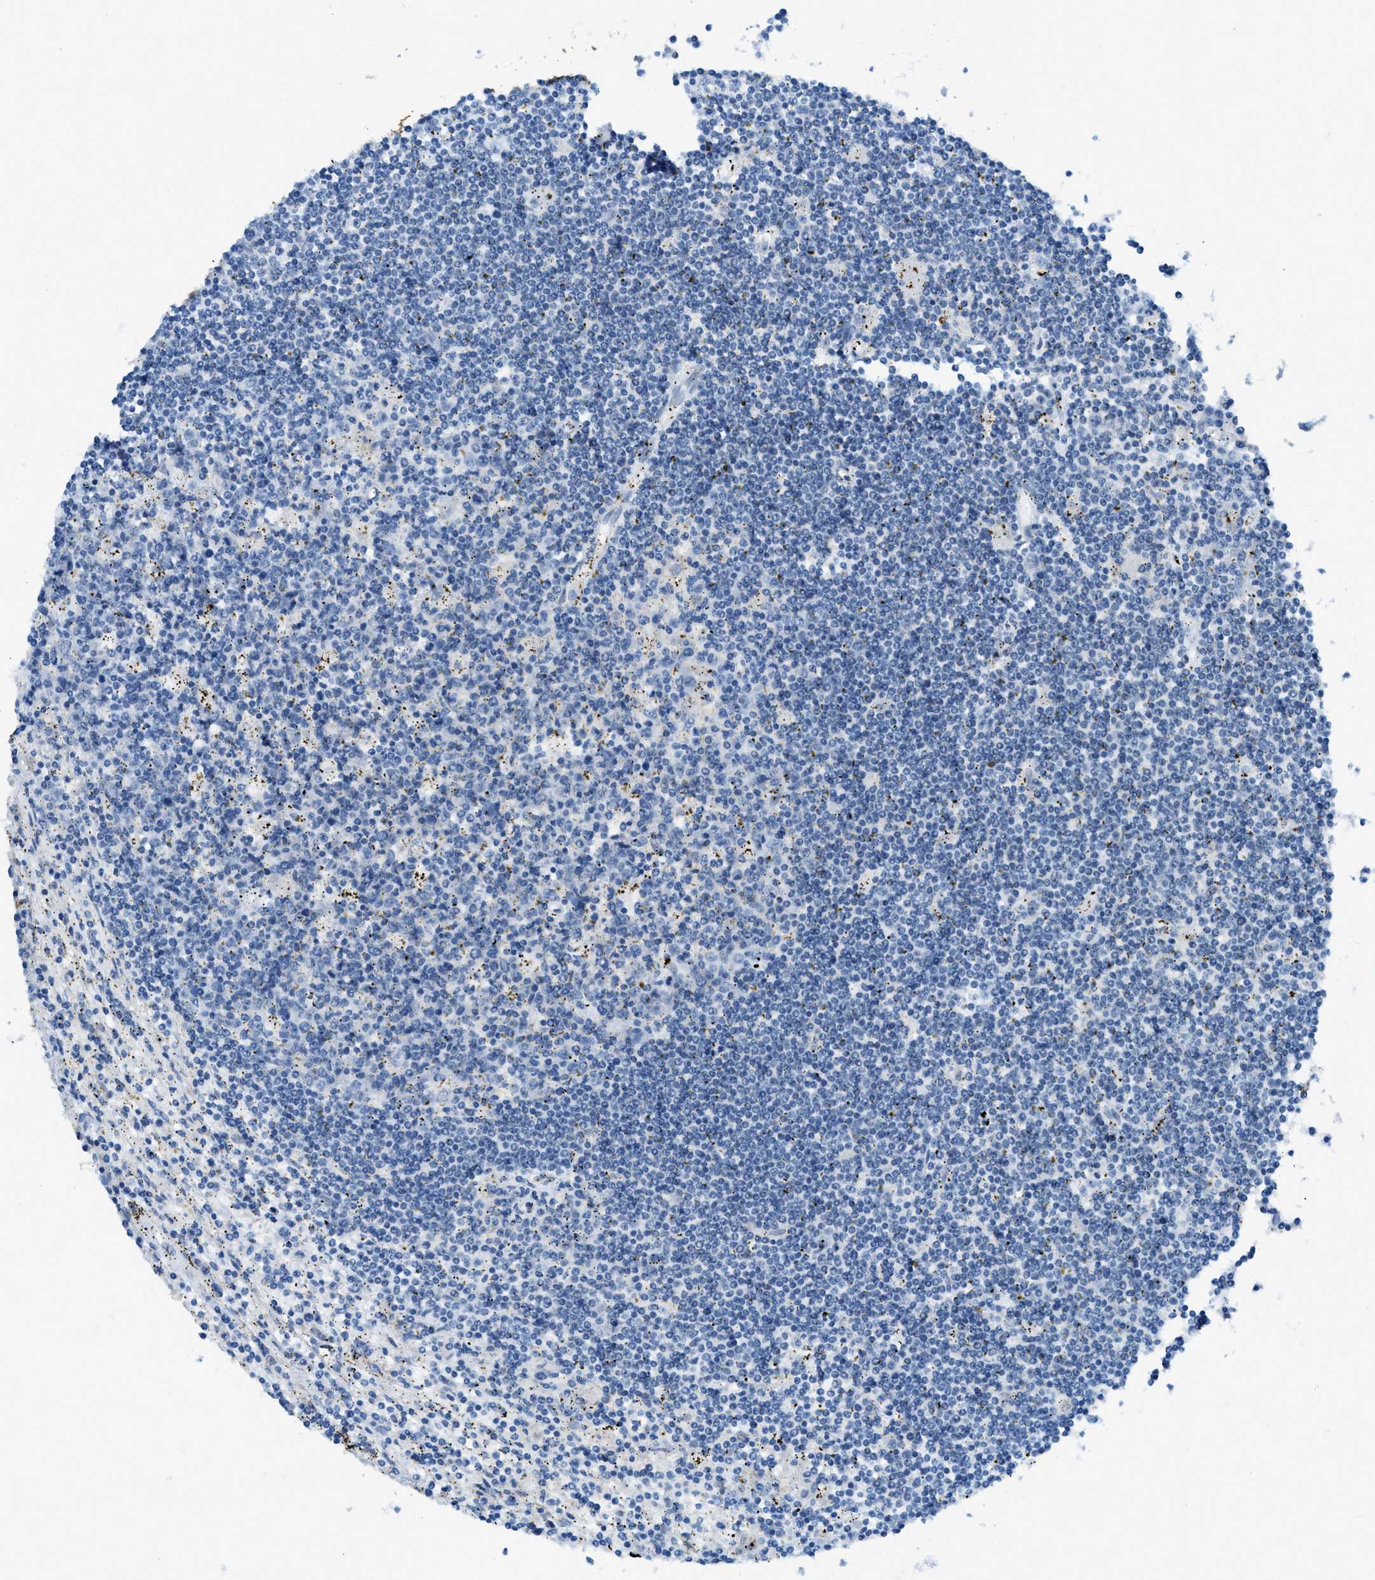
{"staining": {"intensity": "negative", "quantity": "none", "location": "none"}, "tissue": "lymphoma", "cell_type": "Tumor cells", "image_type": "cancer", "snomed": [{"axis": "morphology", "description": "Malignant lymphoma, non-Hodgkin's type, Low grade"}, {"axis": "topography", "description": "Spleen"}], "caption": "Image shows no significant protein expression in tumor cells of low-grade malignant lymphoma, non-Hodgkin's type. (DAB (3,3'-diaminobenzidine) immunohistochemistry with hematoxylin counter stain).", "gene": "TRIM59", "patient": {"sex": "male", "age": 76}}